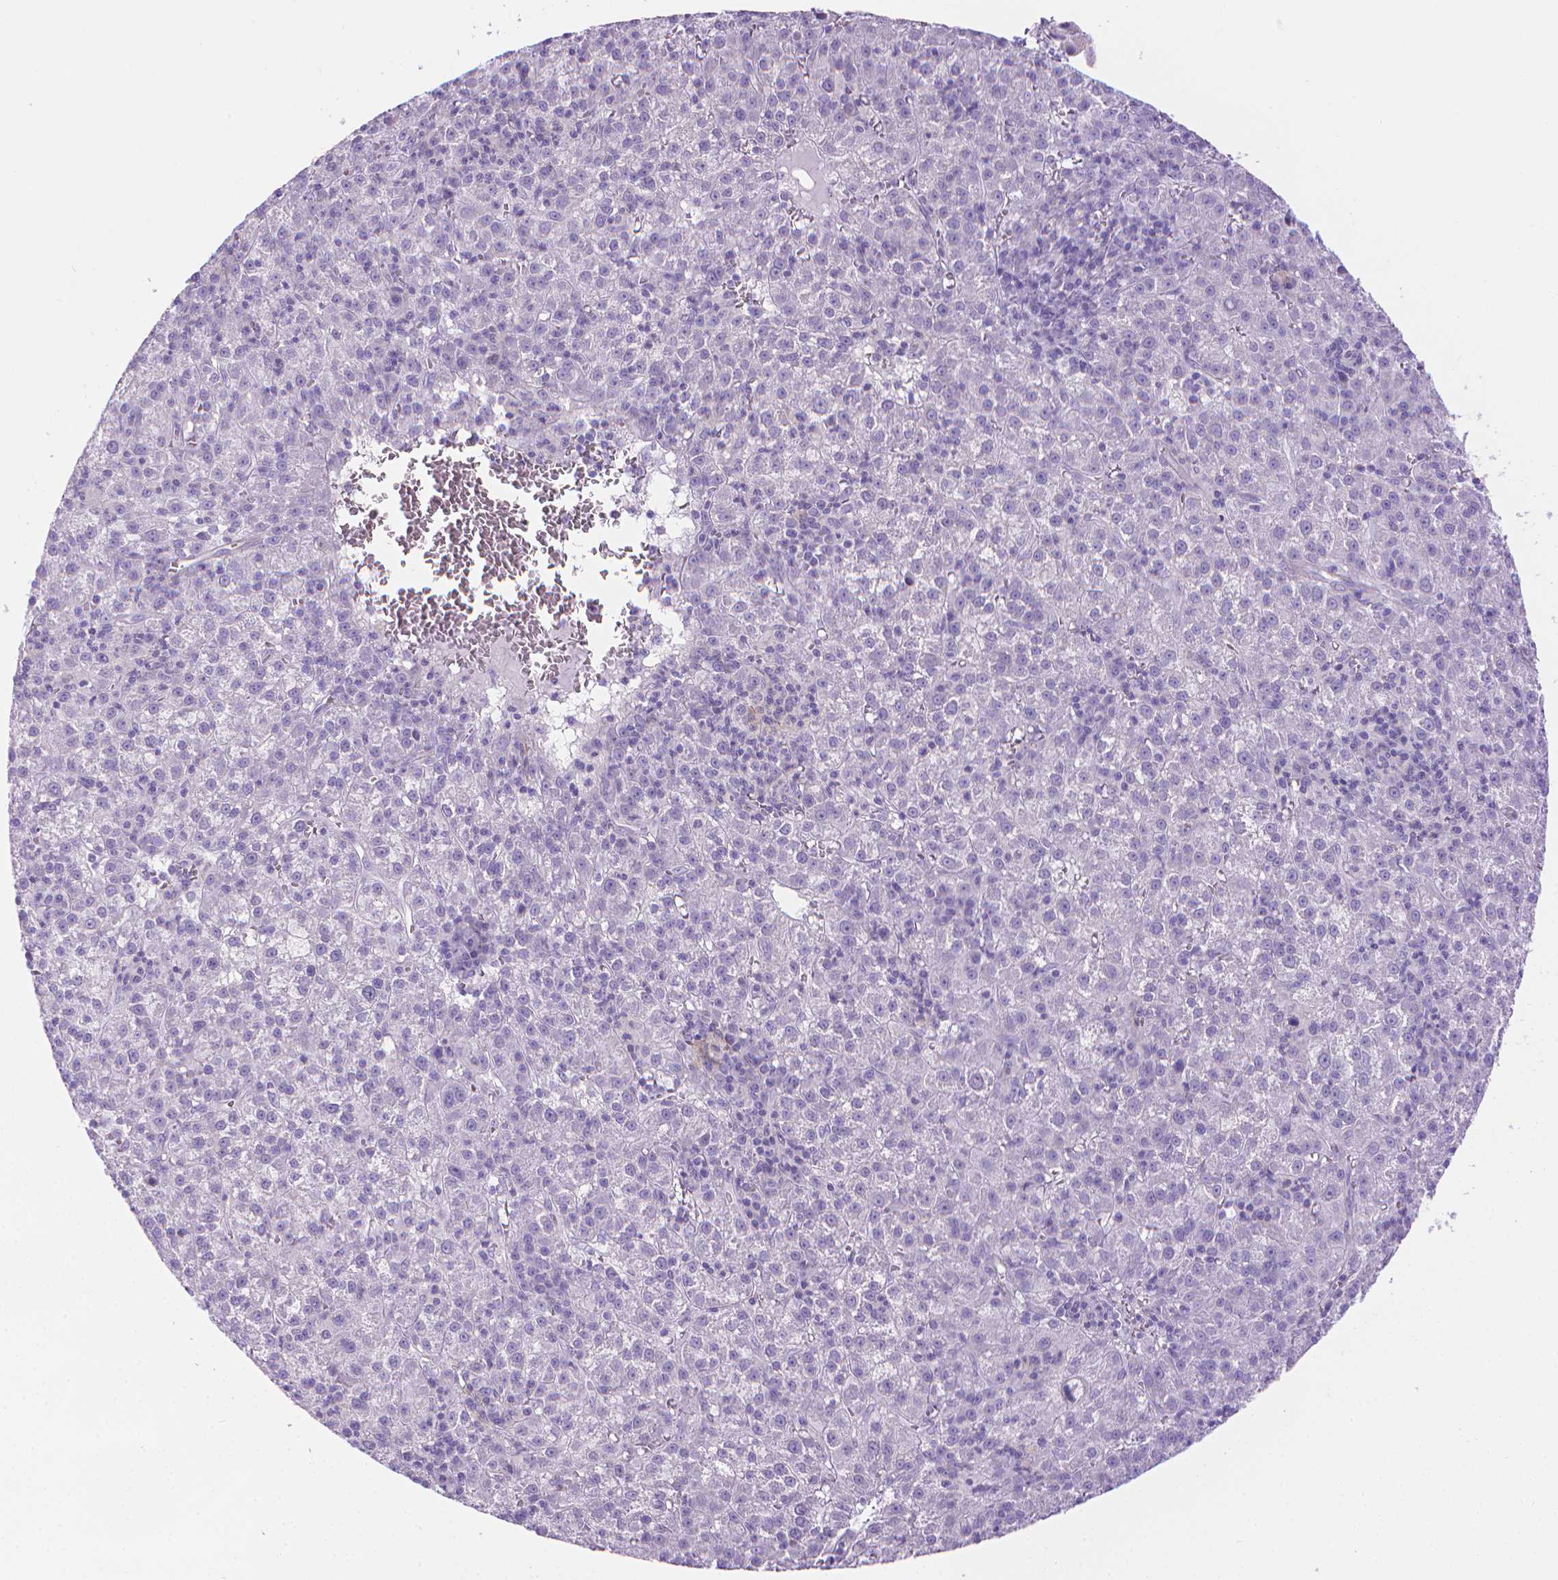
{"staining": {"intensity": "negative", "quantity": "none", "location": "none"}, "tissue": "liver cancer", "cell_type": "Tumor cells", "image_type": "cancer", "snomed": [{"axis": "morphology", "description": "Carcinoma, Hepatocellular, NOS"}, {"axis": "topography", "description": "Liver"}], "caption": "Tumor cells are negative for protein expression in human liver cancer (hepatocellular carcinoma).", "gene": "SPAG6", "patient": {"sex": "female", "age": 60}}